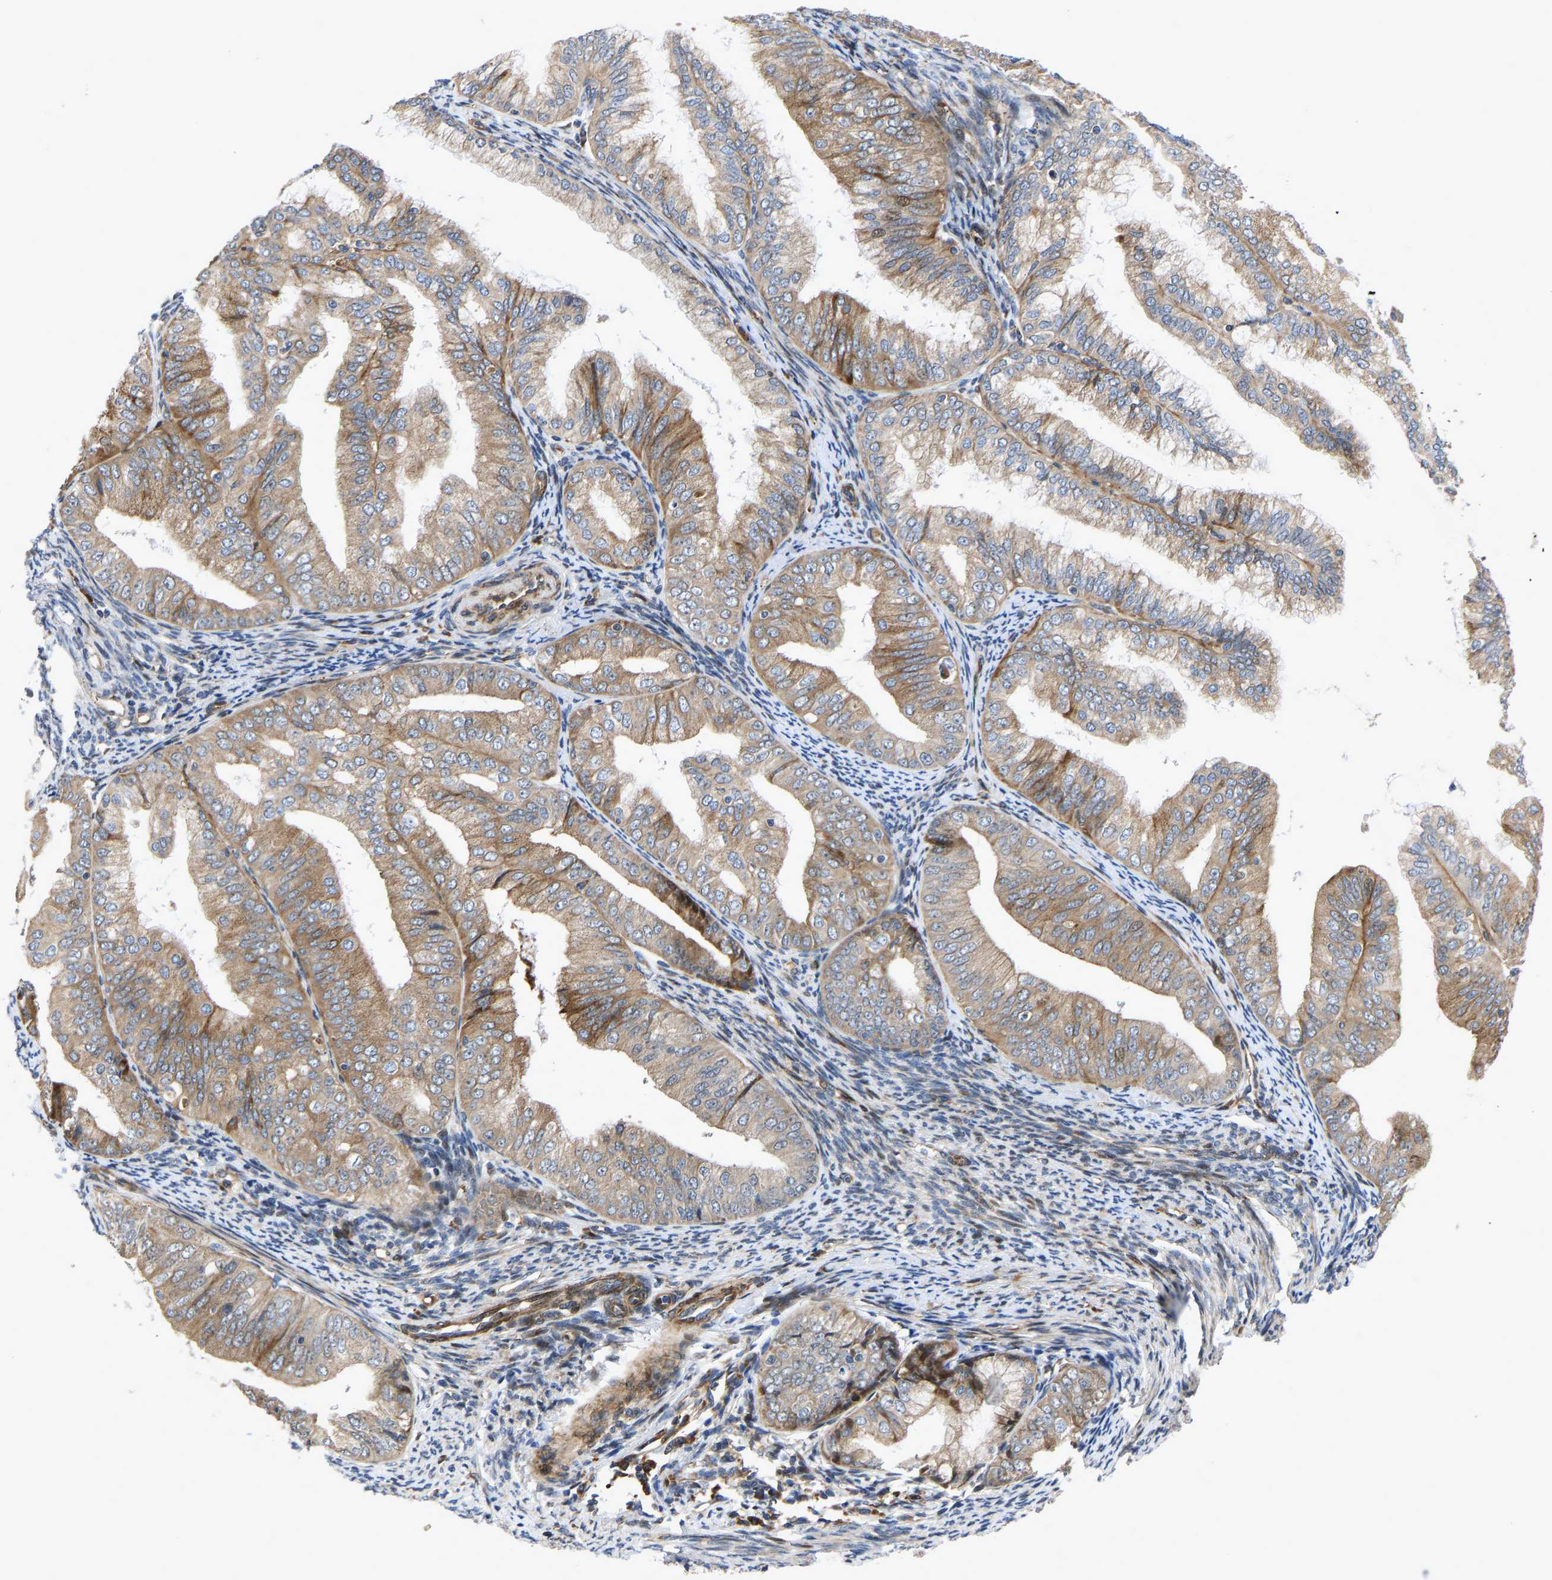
{"staining": {"intensity": "moderate", "quantity": ">75%", "location": "cytoplasmic/membranous"}, "tissue": "endometrial cancer", "cell_type": "Tumor cells", "image_type": "cancer", "snomed": [{"axis": "morphology", "description": "Adenocarcinoma, NOS"}, {"axis": "topography", "description": "Endometrium"}], "caption": "An immunohistochemistry (IHC) micrograph of tumor tissue is shown. Protein staining in brown shows moderate cytoplasmic/membranous positivity in adenocarcinoma (endometrial) within tumor cells. (brown staining indicates protein expression, while blue staining denotes nuclei).", "gene": "TMEM38B", "patient": {"sex": "female", "age": 63}}